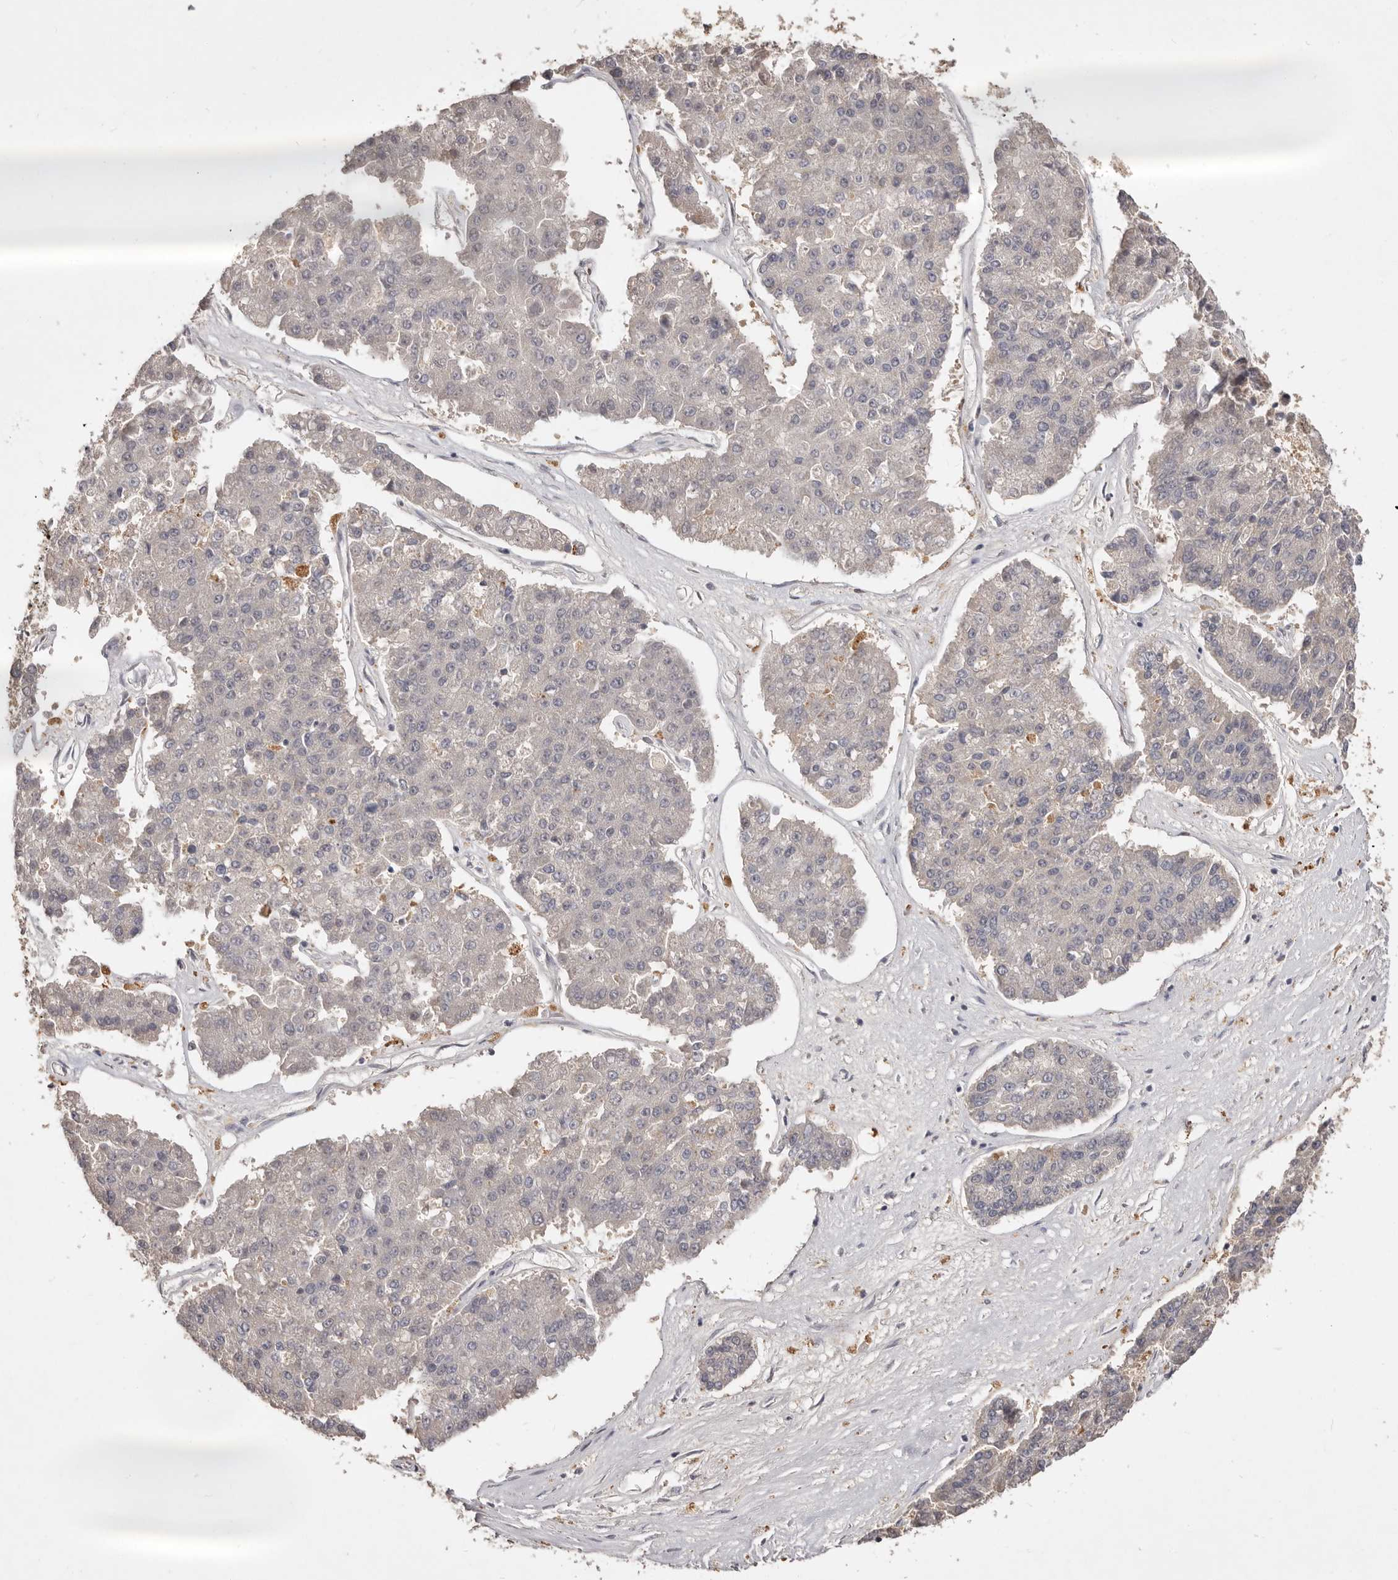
{"staining": {"intensity": "negative", "quantity": "none", "location": "none"}, "tissue": "pancreatic cancer", "cell_type": "Tumor cells", "image_type": "cancer", "snomed": [{"axis": "morphology", "description": "Adenocarcinoma, NOS"}, {"axis": "topography", "description": "Pancreas"}], "caption": "The image displays no staining of tumor cells in pancreatic adenocarcinoma. (DAB immunohistochemistry (IHC), high magnification).", "gene": "TSPAN13", "patient": {"sex": "male", "age": 50}}